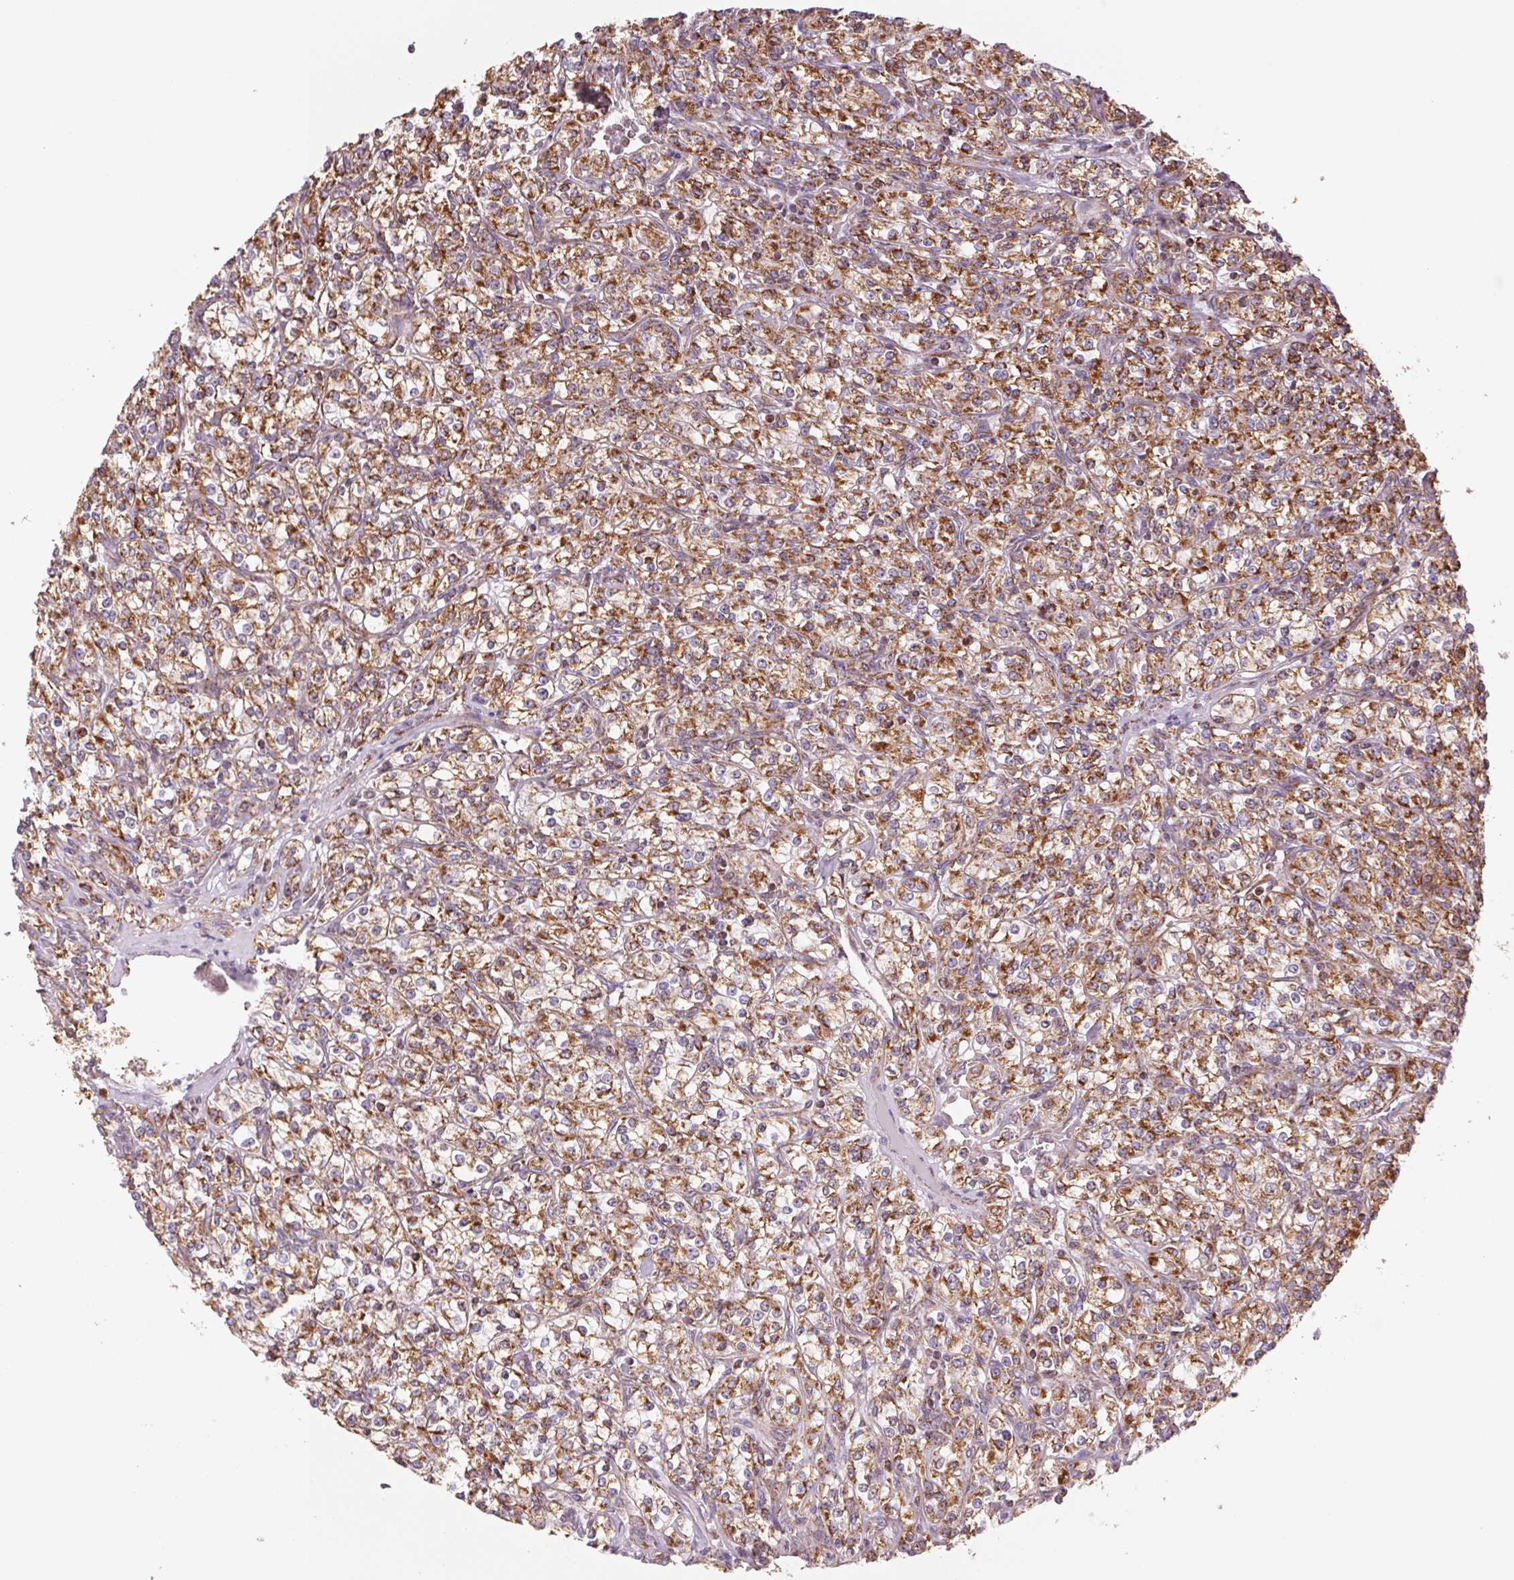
{"staining": {"intensity": "moderate", "quantity": ">75%", "location": "cytoplasmic/membranous"}, "tissue": "renal cancer", "cell_type": "Tumor cells", "image_type": "cancer", "snomed": [{"axis": "morphology", "description": "Adenocarcinoma, NOS"}, {"axis": "topography", "description": "Kidney"}], "caption": "Protein staining of adenocarcinoma (renal) tissue shows moderate cytoplasmic/membranous staining in about >75% of tumor cells.", "gene": "MATCAP1", "patient": {"sex": "male", "age": 77}}